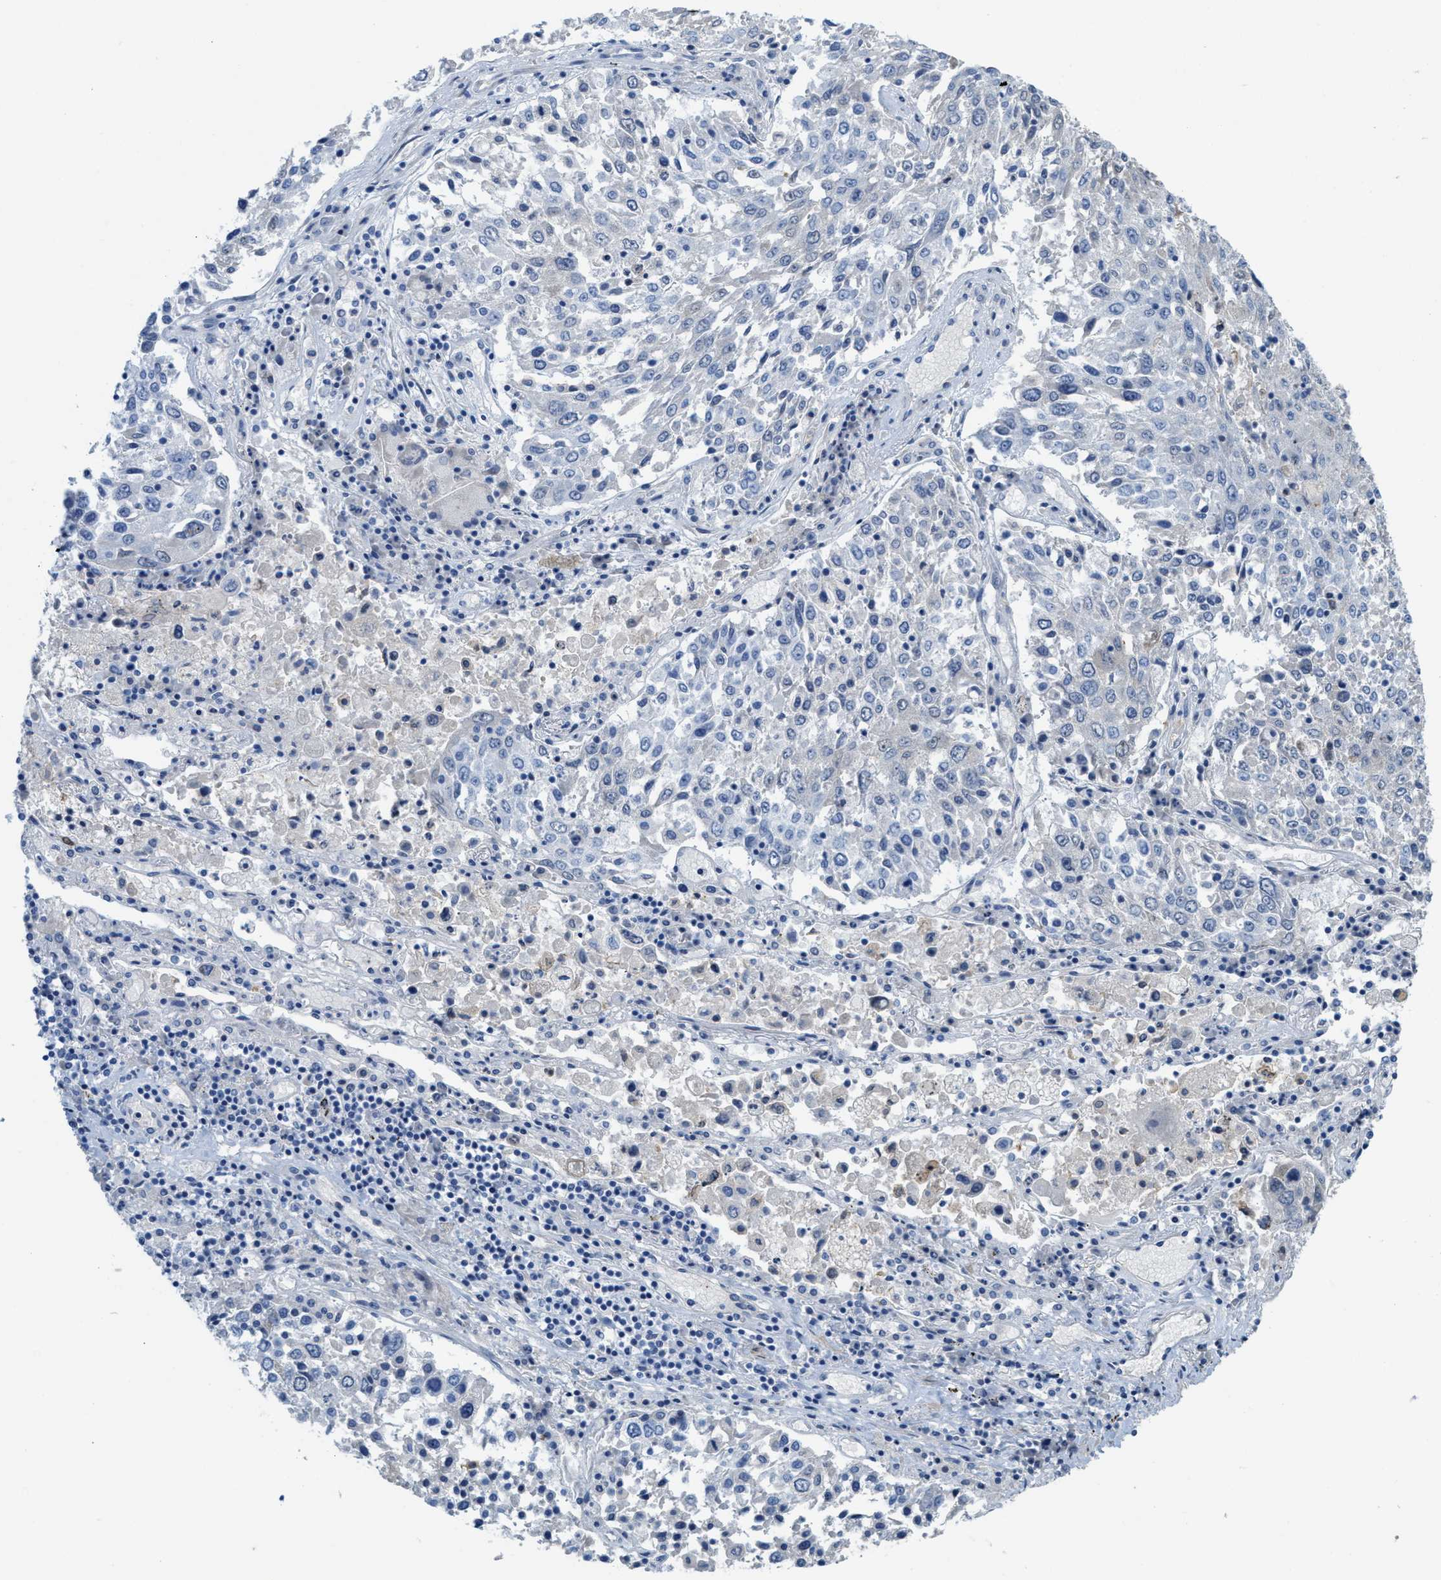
{"staining": {"intensity": "negative", "quantity": "none", "location": "none"}, "tissue": "lung cancer", "cell_type": "Tumor cells", "image_type": "cancer", "snomed": [{"axis": "morphology", "description": "Squamous cell carcinoma, NOS"}, {"axis": "topography", "description": "Lung"}], "caption": "Immunohistochemistry (IHC) micrograph of human squamous cell carcinoma (lung) stained for a protein (brown), which exhibits no expression in tumor cells. The staining is performed using DAB brown chromogen with nuclei counter-stained in using hematoxylin.", "gene": "CPA2", "patient": {"sex": "male", "age": 65}}